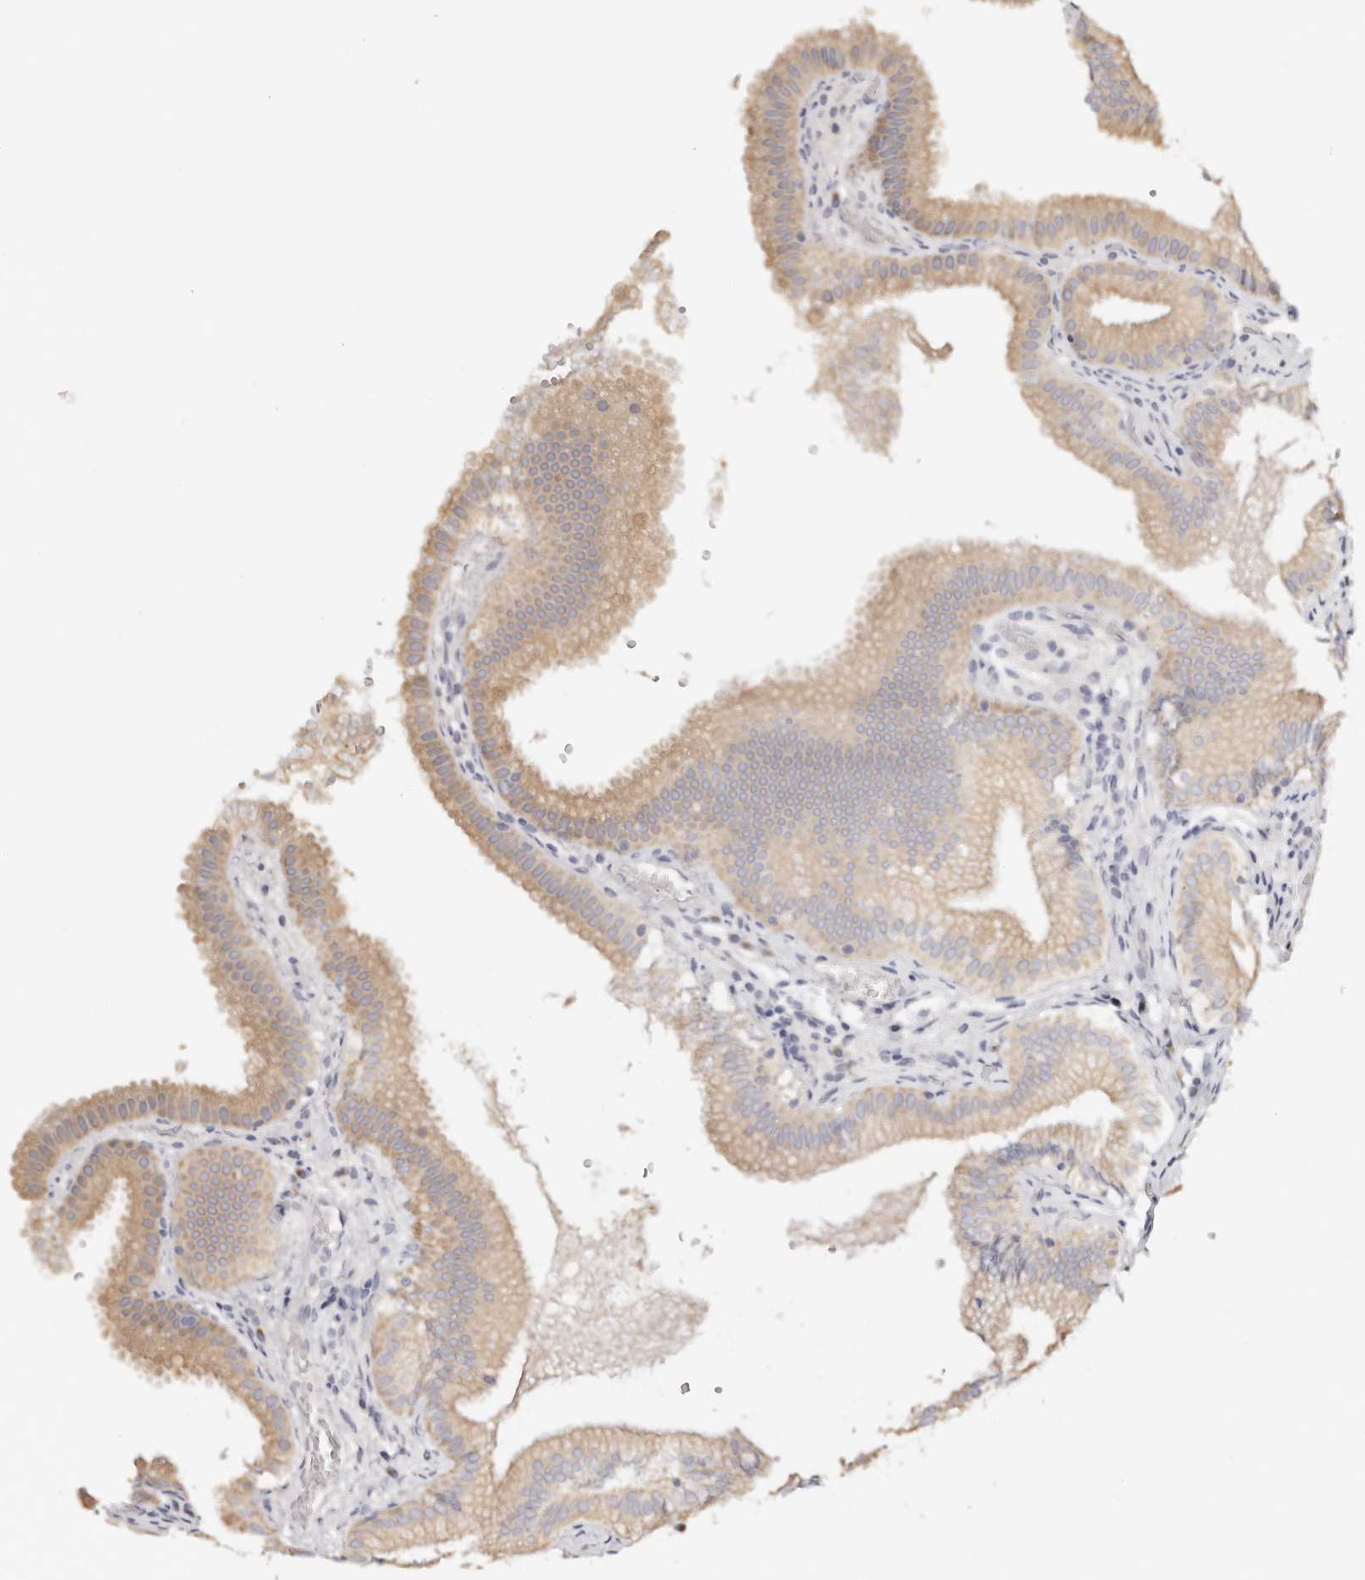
{"staining": {"intensity": "weak", "quantity": ">75%", "location": "cytoplasmic/membranous"}, "tissue": "gallbladder", "cell_type": "Glandular cells", "image_type": "normal", "snomed": [{"axis": "morphology", "description": "Normal tissue, NOS"}, {"axis": "topography", "description": "Gallbladder"}], "caption": "Brown immunohistochemical staining in normal gallbladder reveals weak cytoplasmic/membranous positivity in about >75% of glandular cells.", "gene": "DNASE1", "patient": {"sex": "female", "age": 30}}